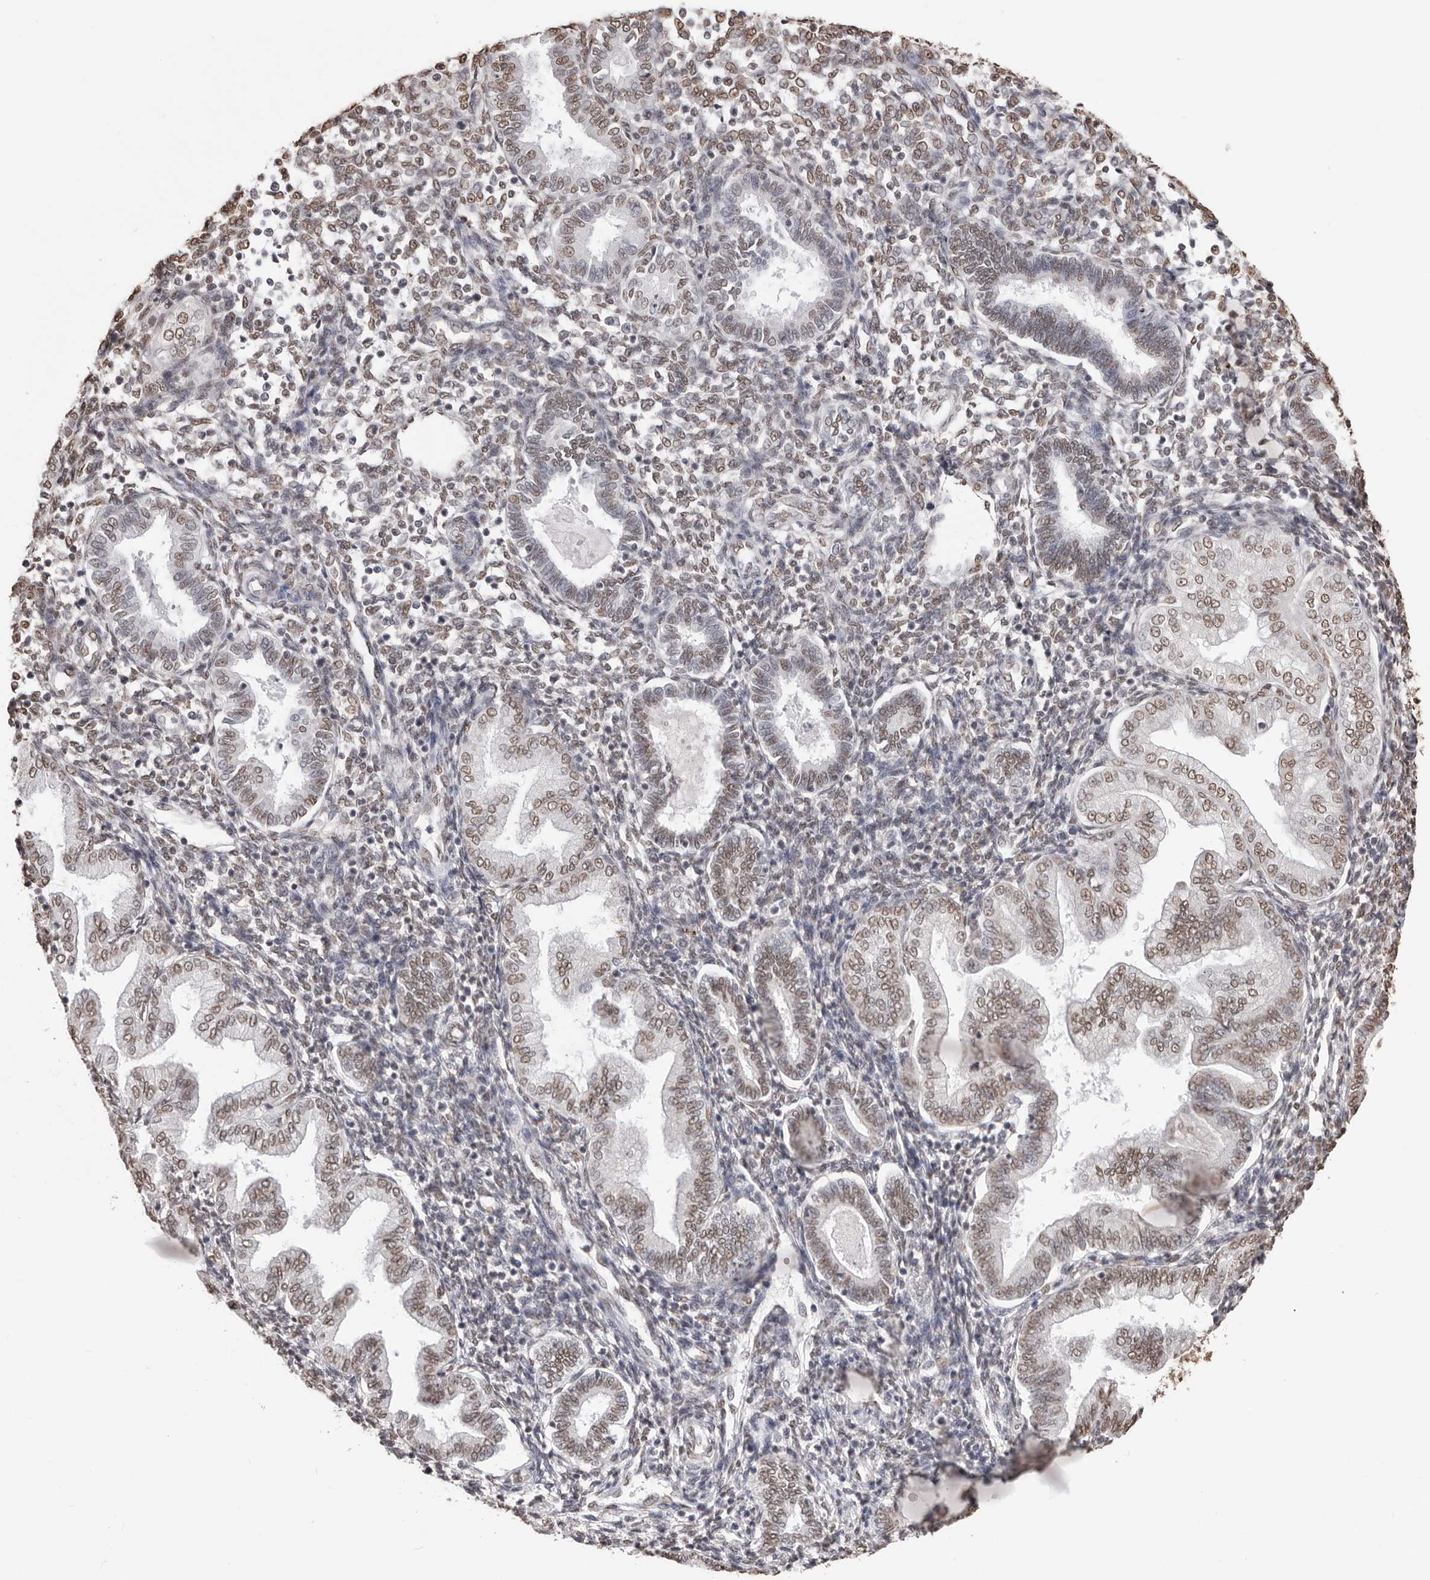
{"staining": {"intensity": "weak", "quantity": "25%-75%", "location": "nuclear"}, "tissue": "endometrium", "cell_type": "Cells in endometrial stroma", "image_type": "normal", "snomed": [{"axis": "morphology", "description": "Normal tissue, NOS"}, {"axis": "topography", "description": "Endometrium"}], "caption": "Endometrium stained with a brown dye exhibits weak nuclear positive expression in about 25%-75% of cells in endometrial stroma.", "gene": "OLIG3", "patient": {"sex": "female", "age": 53}}